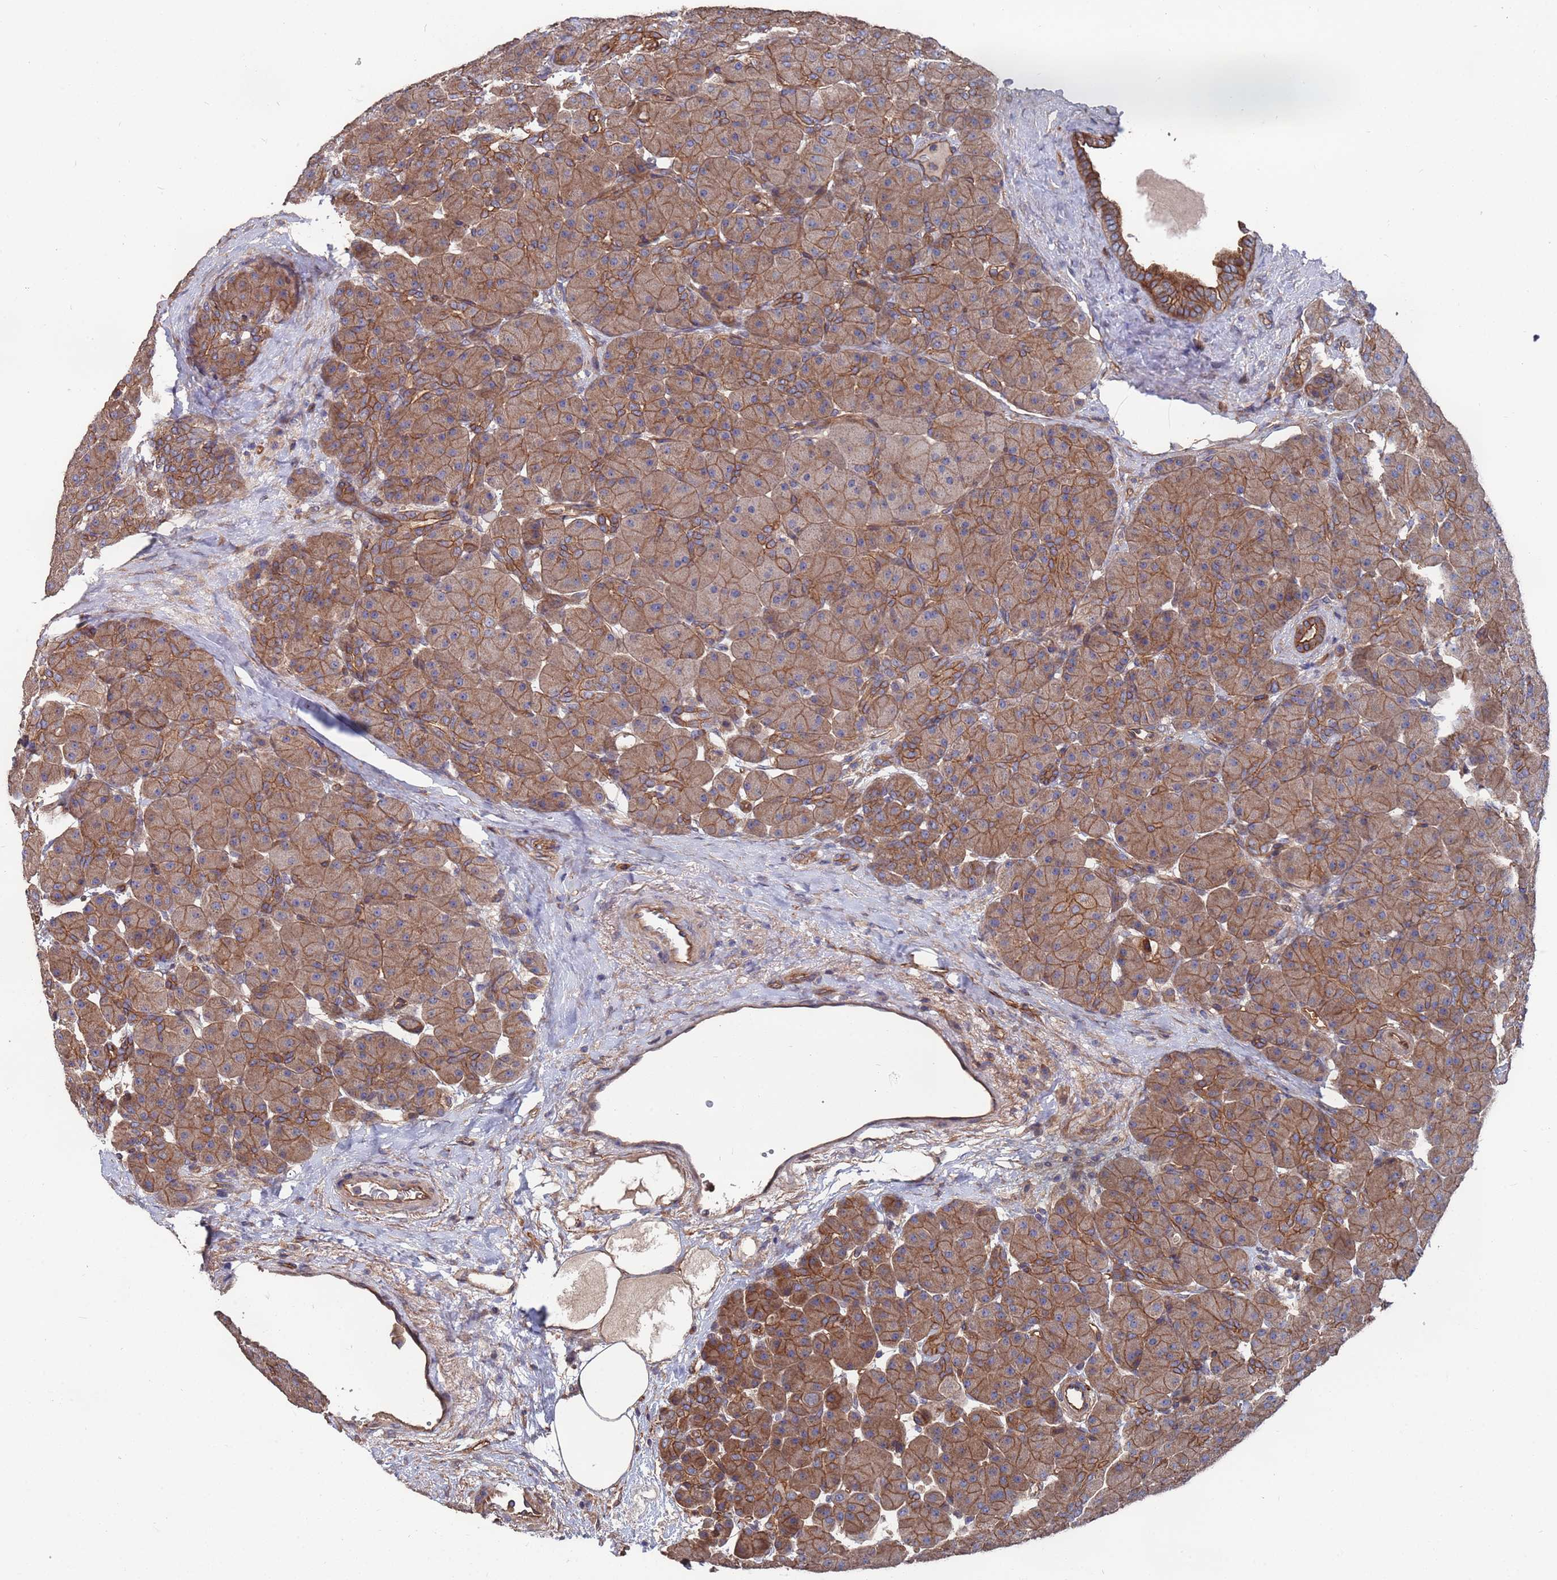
{"staining": {"intensity": "moderate", "quantity": ">75%", "location": "cytoplasmic/membranous"}, "tissue": "pancreas", "cell_type": "Exocrine glandular cells", "image_type": "normal", "snomed": [{"axis": "morphology", "description": "Normal tissue, NOS"}, {"axis": "topography", "description": "Pancreas"}], "caption": "Brown immunohistochemical staining in normal human pancreas displays moderate cytoplasmic/membranous staining in about >75% of exocrine glandular cells.", "gene": "NDUFAF6", "patient": {"sex": "male", "age": 66}}